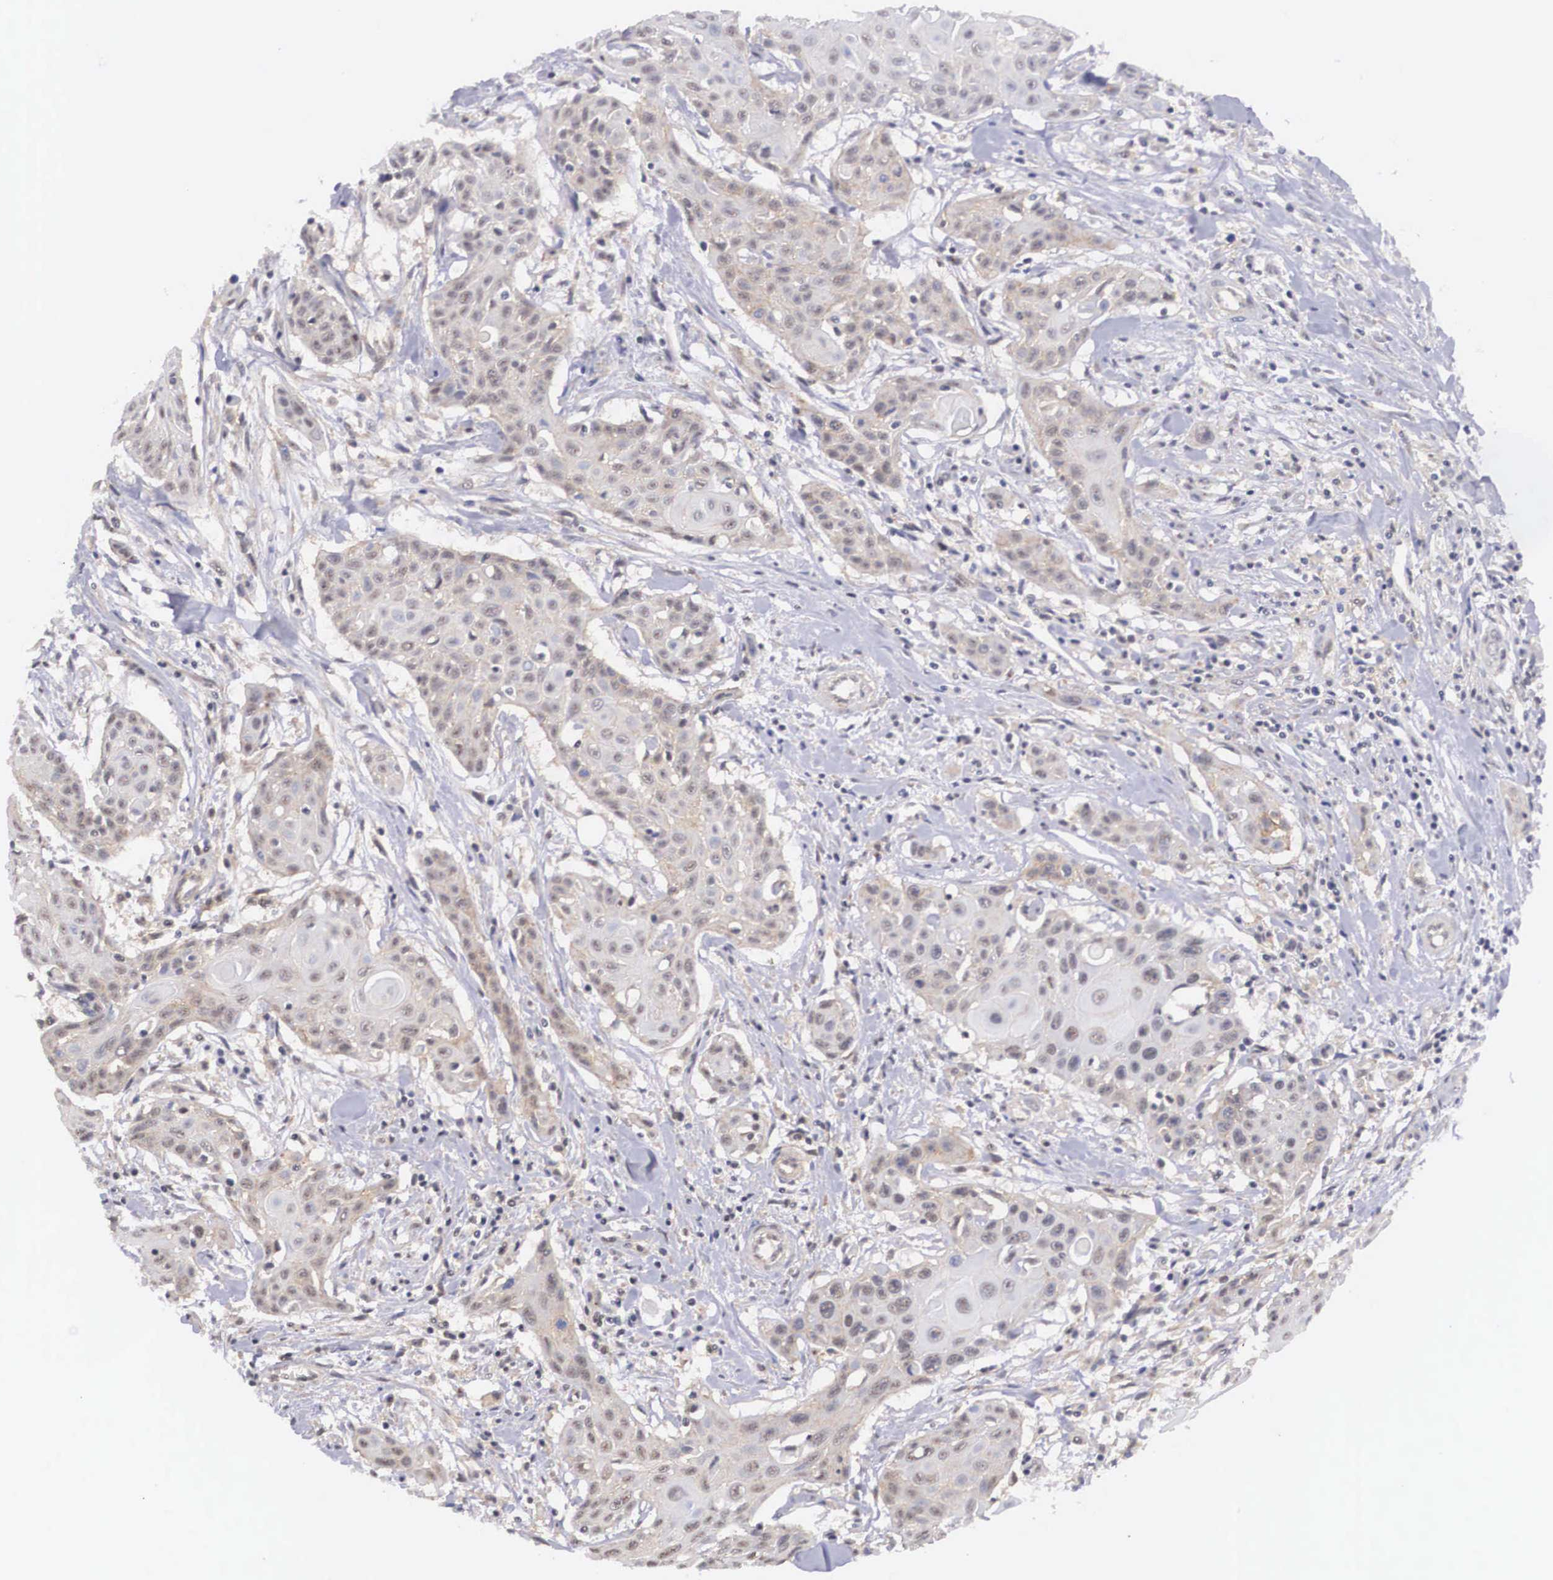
{"staining": {"intensity": "weak", "quantity": ">75%", "location": "cytoplasmic/membranous"}, "tissue": "head and neck cancer", "cell_type": "Tumor cells", "image_type": "cancer", "snomed": [{"axis": "morphology", "description": "Squamous cell carcinoma, NOS"}, {"axis": "morphology", "description": "Squamous cell carcinoma, metastatic, NOS"}, {"axis": "topography", "description": "Lymph node"}, {"axis": "topography", "description": "Salivary gland"}, {"axis": "topography", "description": "Head-Neck"}], "caption": "Immunohistochemistry (DAB) staining of head and neck cancer (metastatic squamous cell carcinoma) demonstrates weak cytoplasmic/membranous protein staining in about >75% of tumor cells.", "gene": "NR4A2", "patient": {"sex": "female", "age": 74}}